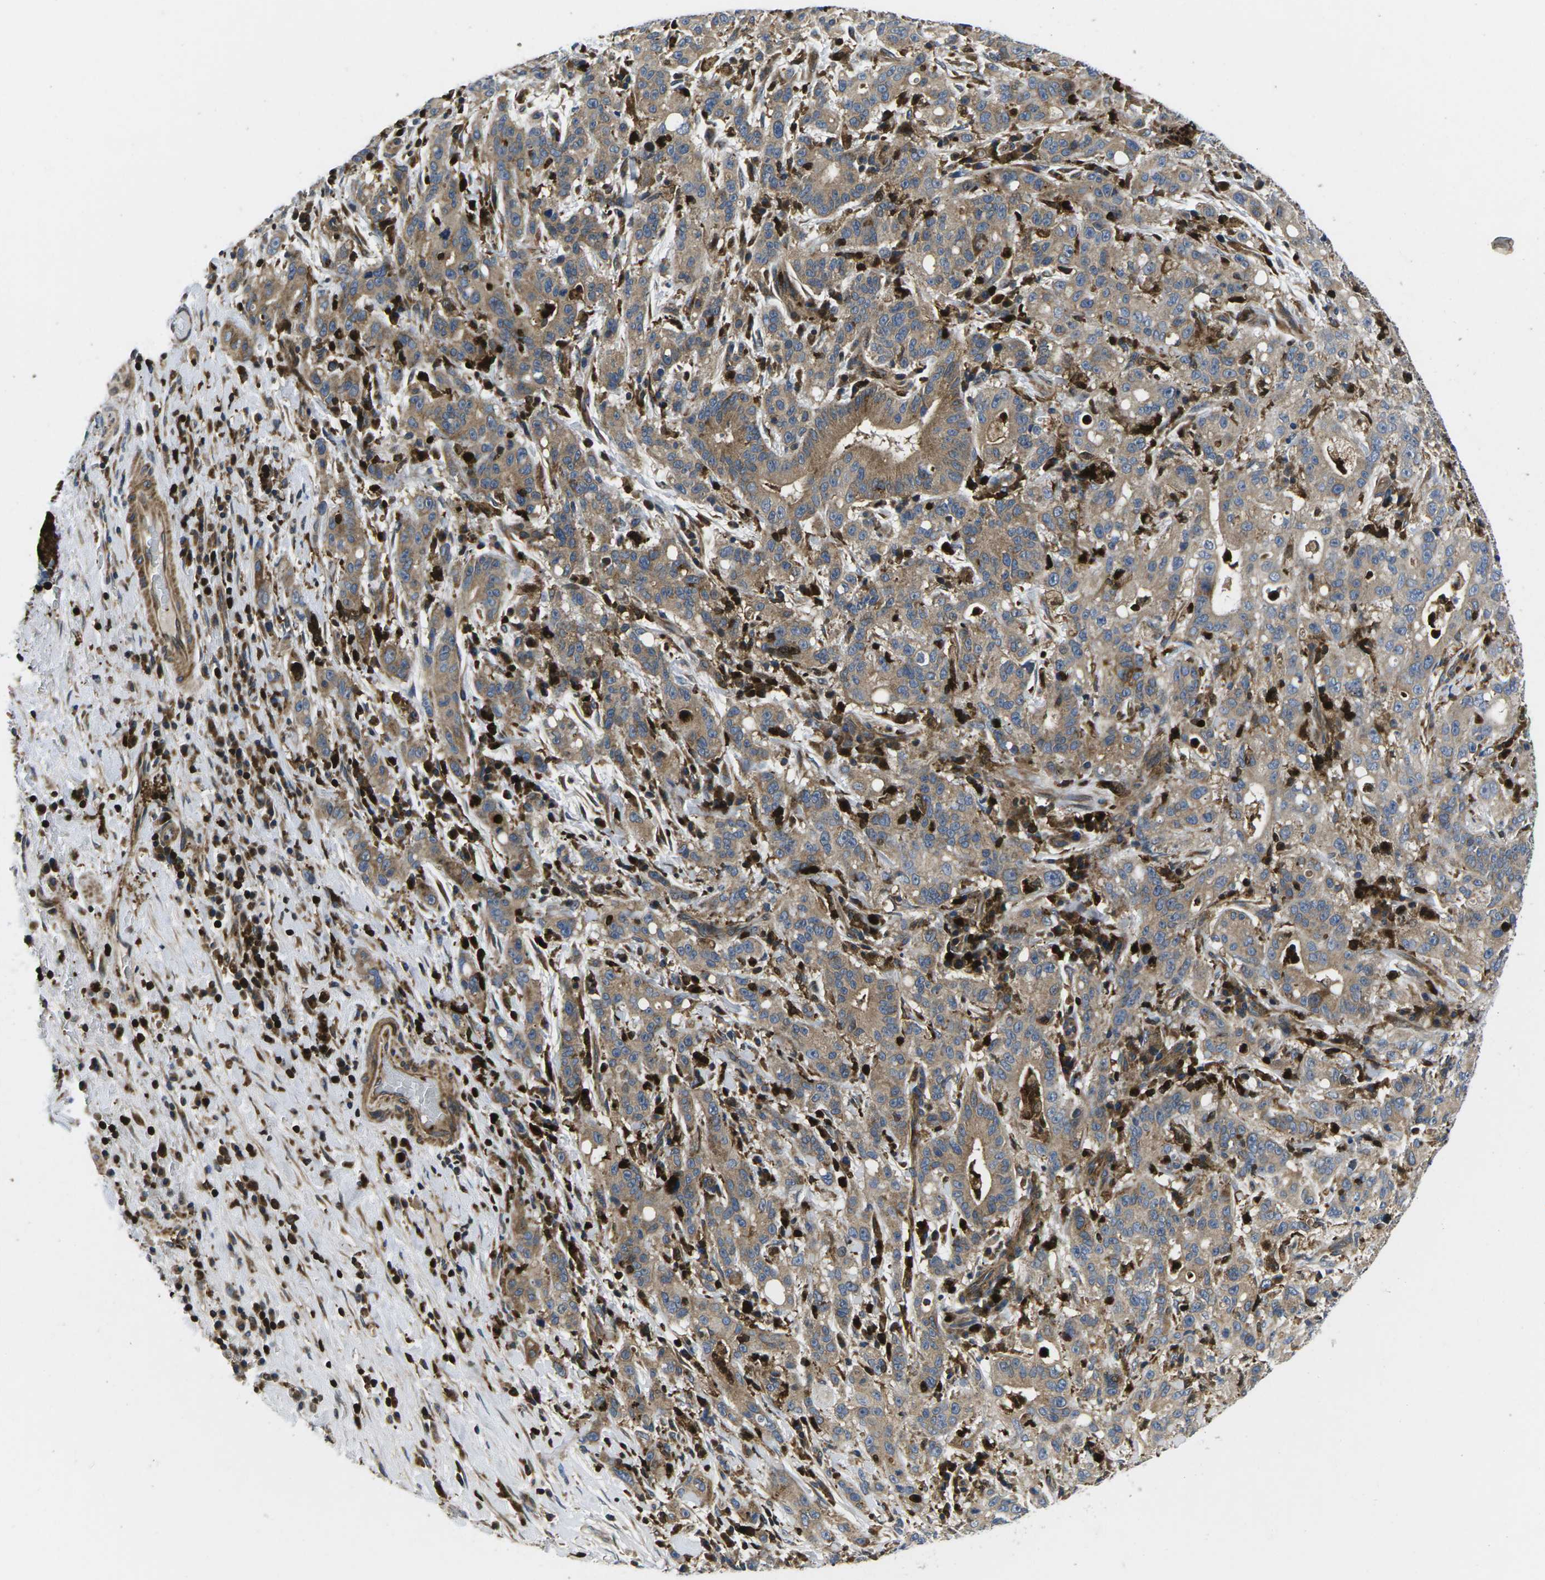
{"staining": {"intensity": "moderate", "quantity": ">75%", "location": "cytoplasmic/membranous"}, "tissue": "liver cancer", "cell_type": "Tumor cells", "image_type": "cancer", "snomed": [{"axis": "morphology", "description": "Cholangiocarcinoma"}, {"axis": "topography", "description": "Liver"}], "caption": "A medium amount of moderate cytoplasmic/membranous positivity is seen in approximately >75% of tumor cells in cholangiocarcinoma (liver) tissue.", "gene": "PLCE1", "patient": {"sex": "female", "age": 38}}